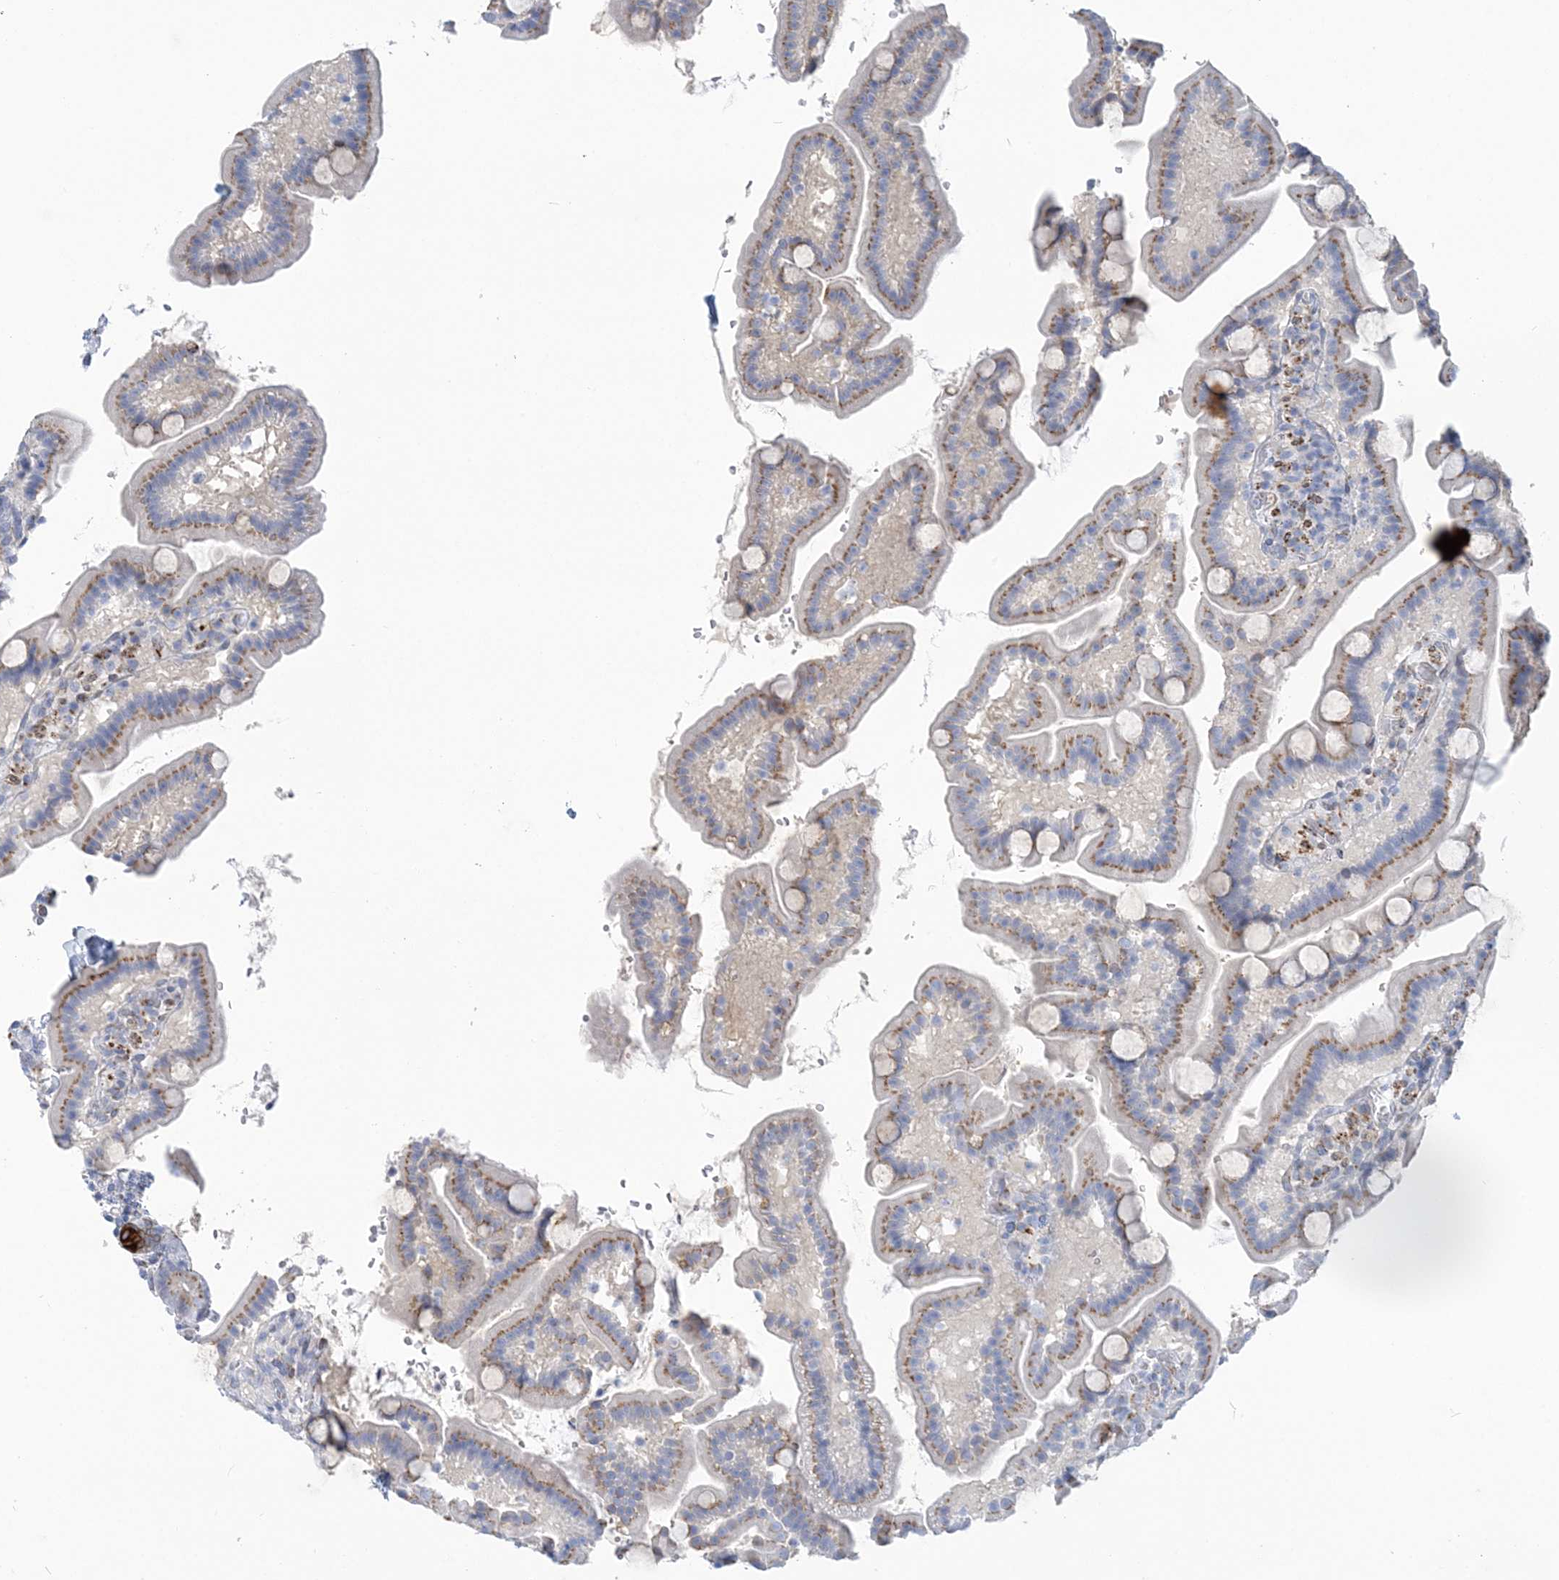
{"staining": {"intensity": "strong", "quantity": "25%-75%", "location": "cytoplasmic/membranous"}, "tissue": "duodenum", "cell_type": "Glandular cells", "image_type": "normal", "snomed": [{"axis": "morphology", "description": "Normal tissue, NOS"}, {"axis": "topography", "description": "Duodenum"}], "caption": "A brown stain labels strong cytoplasmic/membranous positivity of a protein in glandular cells of benign human duodenum.", "gene": "PLEKHG4B", "patient": {"sex": "male", "age": 55}}